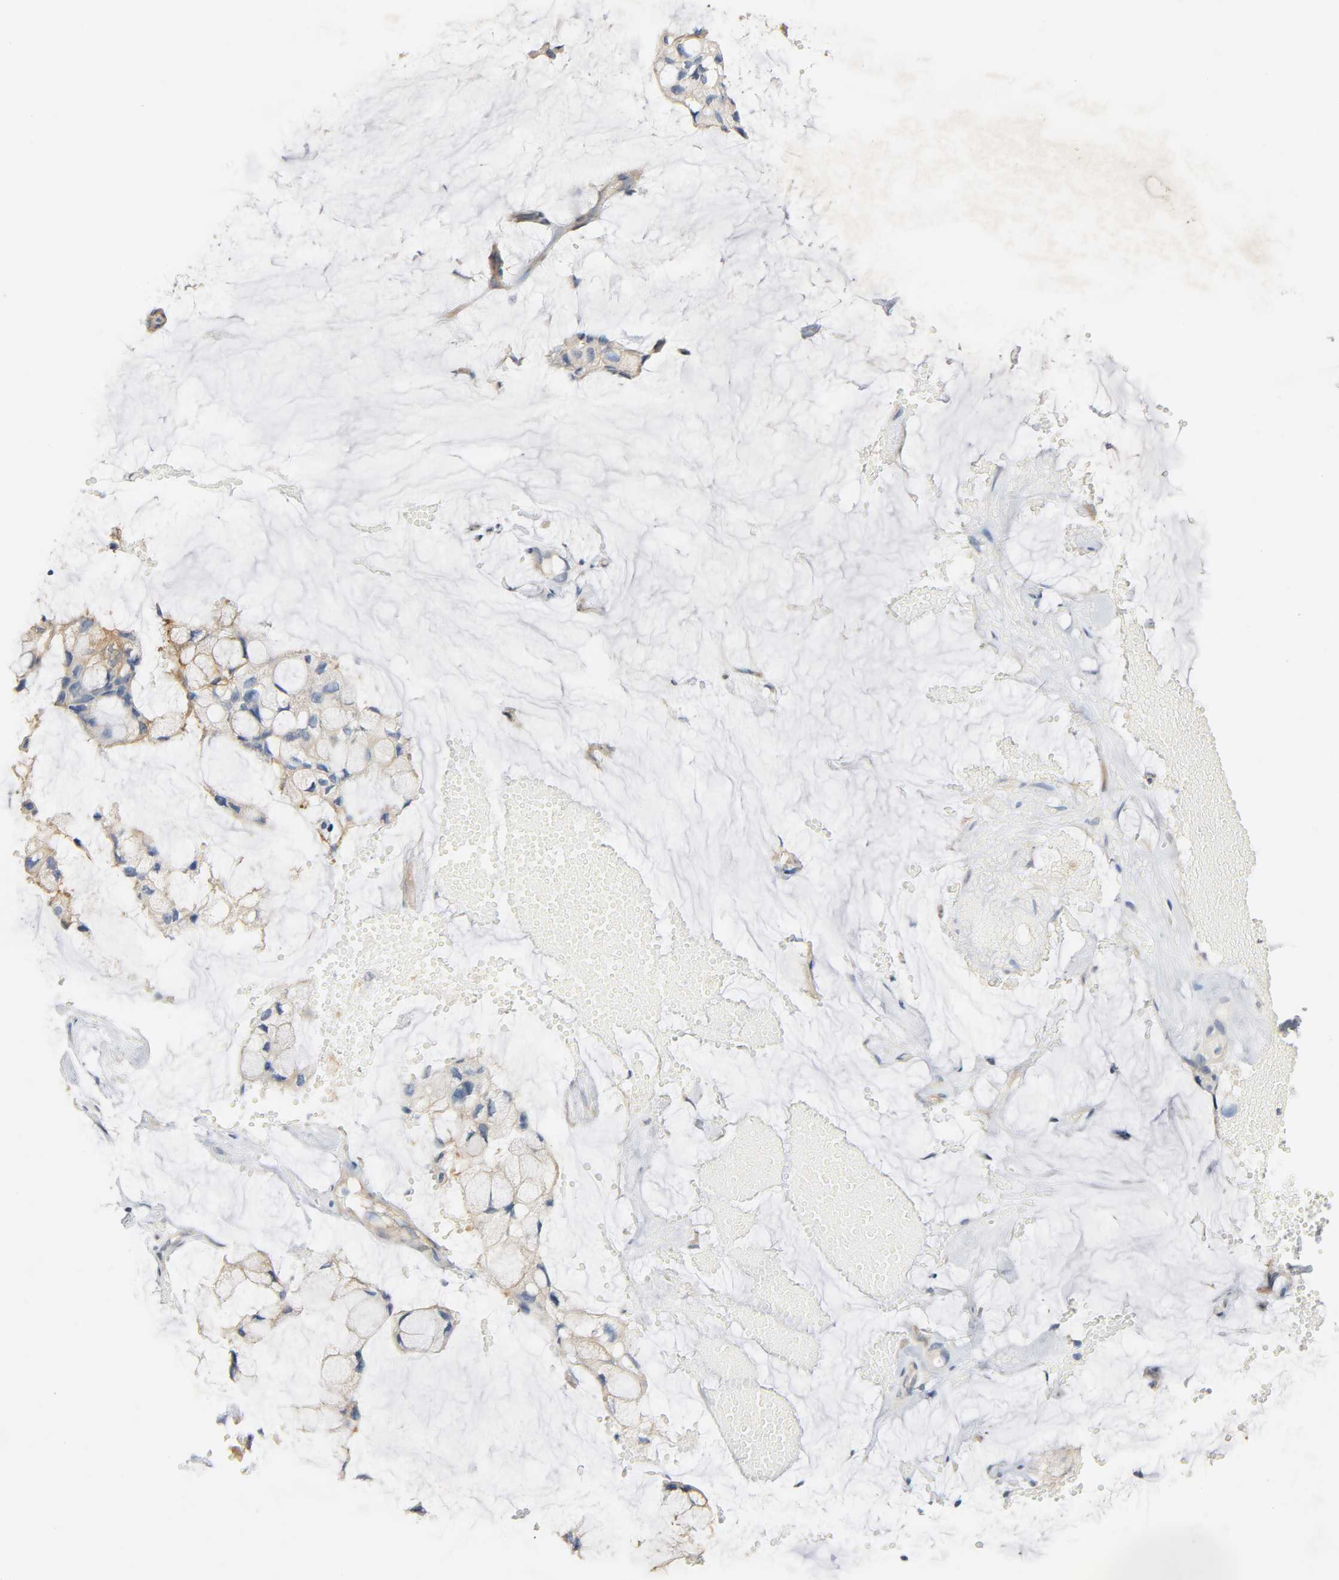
{"staining": {"intensity": "moderate", "quantity": ">75%", "location": "cytoplasmic/membranous"}, "tissue": "ovarian cancer", "cell_type": "Tumor cells", "image_type": "cancer", "snomed": [{"axis": "morphology", "description": "Cystadenocarcinoma, mucinous, NOS"}, {"axis": "topography", "description": "Ovary"}], "caption": "Ovarian cancer stained with a brown dye exhibits moderate cytoplasmic/membranous positive positivity in about >75% of tumor cells.", "gene": "ARPC1A", "patient": {"sex": "female", "age": 39}}